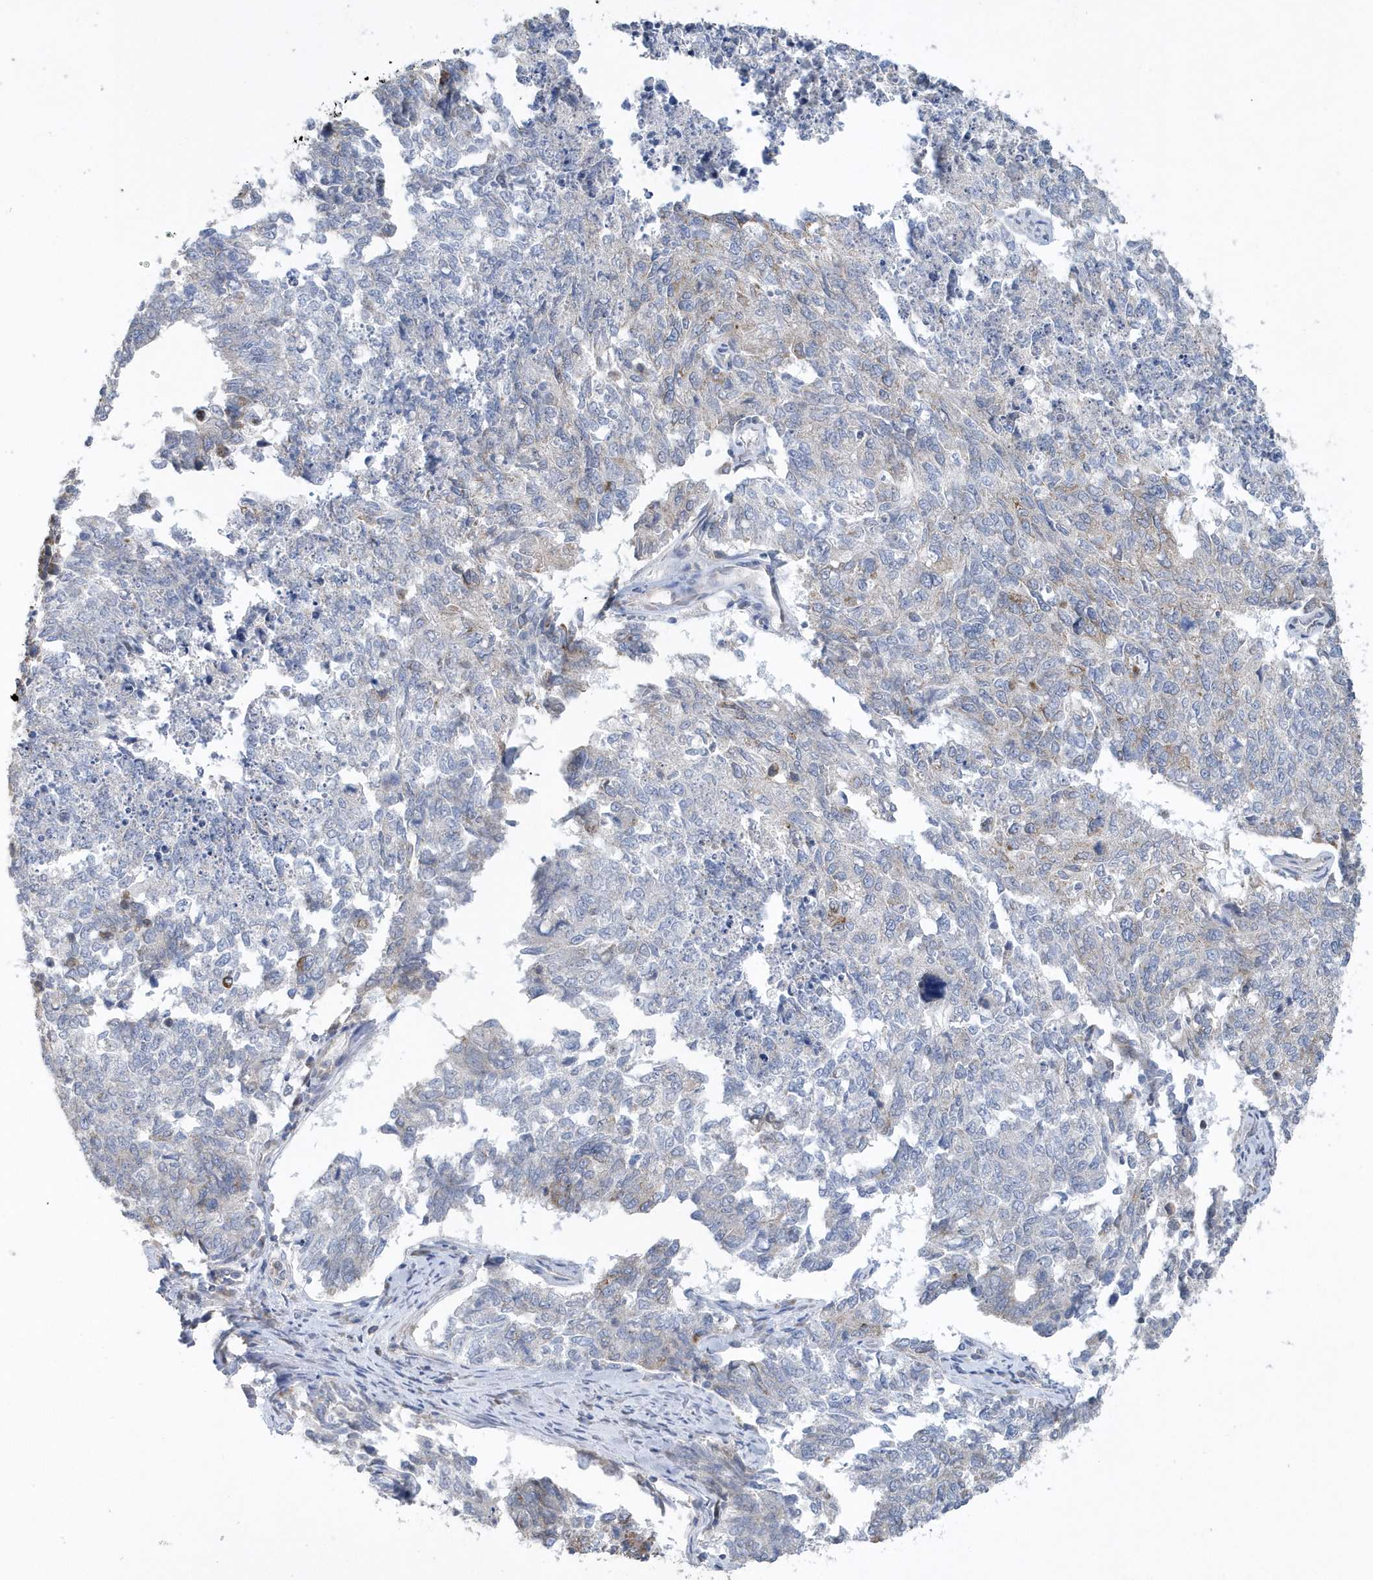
{"staining": {"intensity": "weak", "quantity": "<25%", "location": "cytoplasmic/membranous"}, "tissue": "cervical cancer", "cell_type": "Tumor cells", "image_type": "cancer", "snomed": [{"axis": "morphology", "description": "Squamous cell carcinoma, NOS"}, {"axis": "topography", "description": "Cervix"}], "caption": "Photomicrograph shows no significant protein positivity in tumor cells of cervical cancer.", "gene": "SPATA5", "patient": {"sex": "female", "age": 63}}